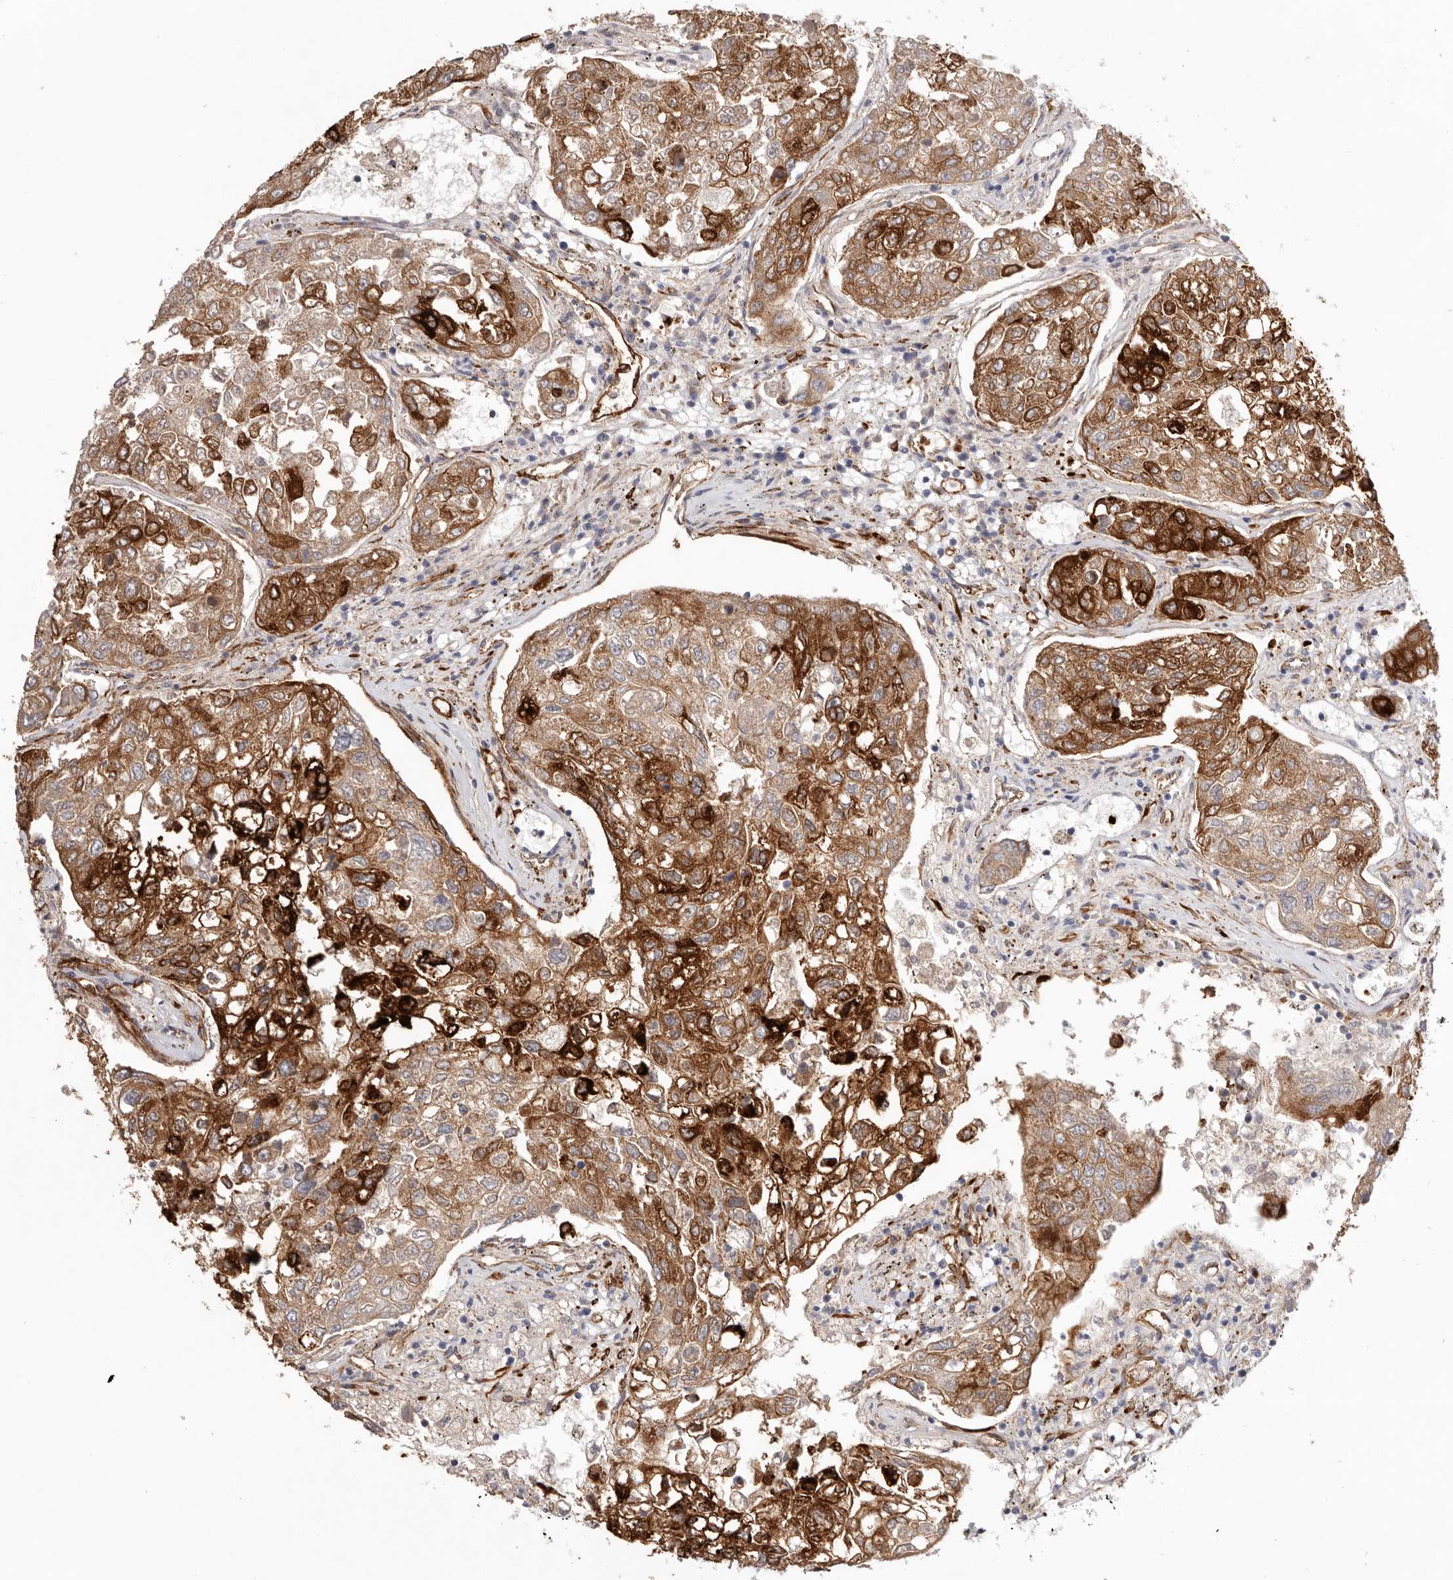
{"staining": {"intensity": "strong", "quantity": ">75%", "location": "cytoplasmic/membranous"}, "tissue": "urothelial cancer", "cell_type": "Tumor cells", "image_type": "cancer", "snomed": [{"axis": "morphology", "description": "Urothelial carcinoma, High grade"}, {"axis": "topography", "description": "Lymph node"}, {"axis": "topography", "description": "Urinary bladder"}], "caption": "The immunohistochemical stain labels strong cytoplasmic/membranous expression in tumor cells of urothelial carcinoma (high-grade) tissue.", "gene": "LRRC66", "patient": {"sex": "male", "age": 51}}